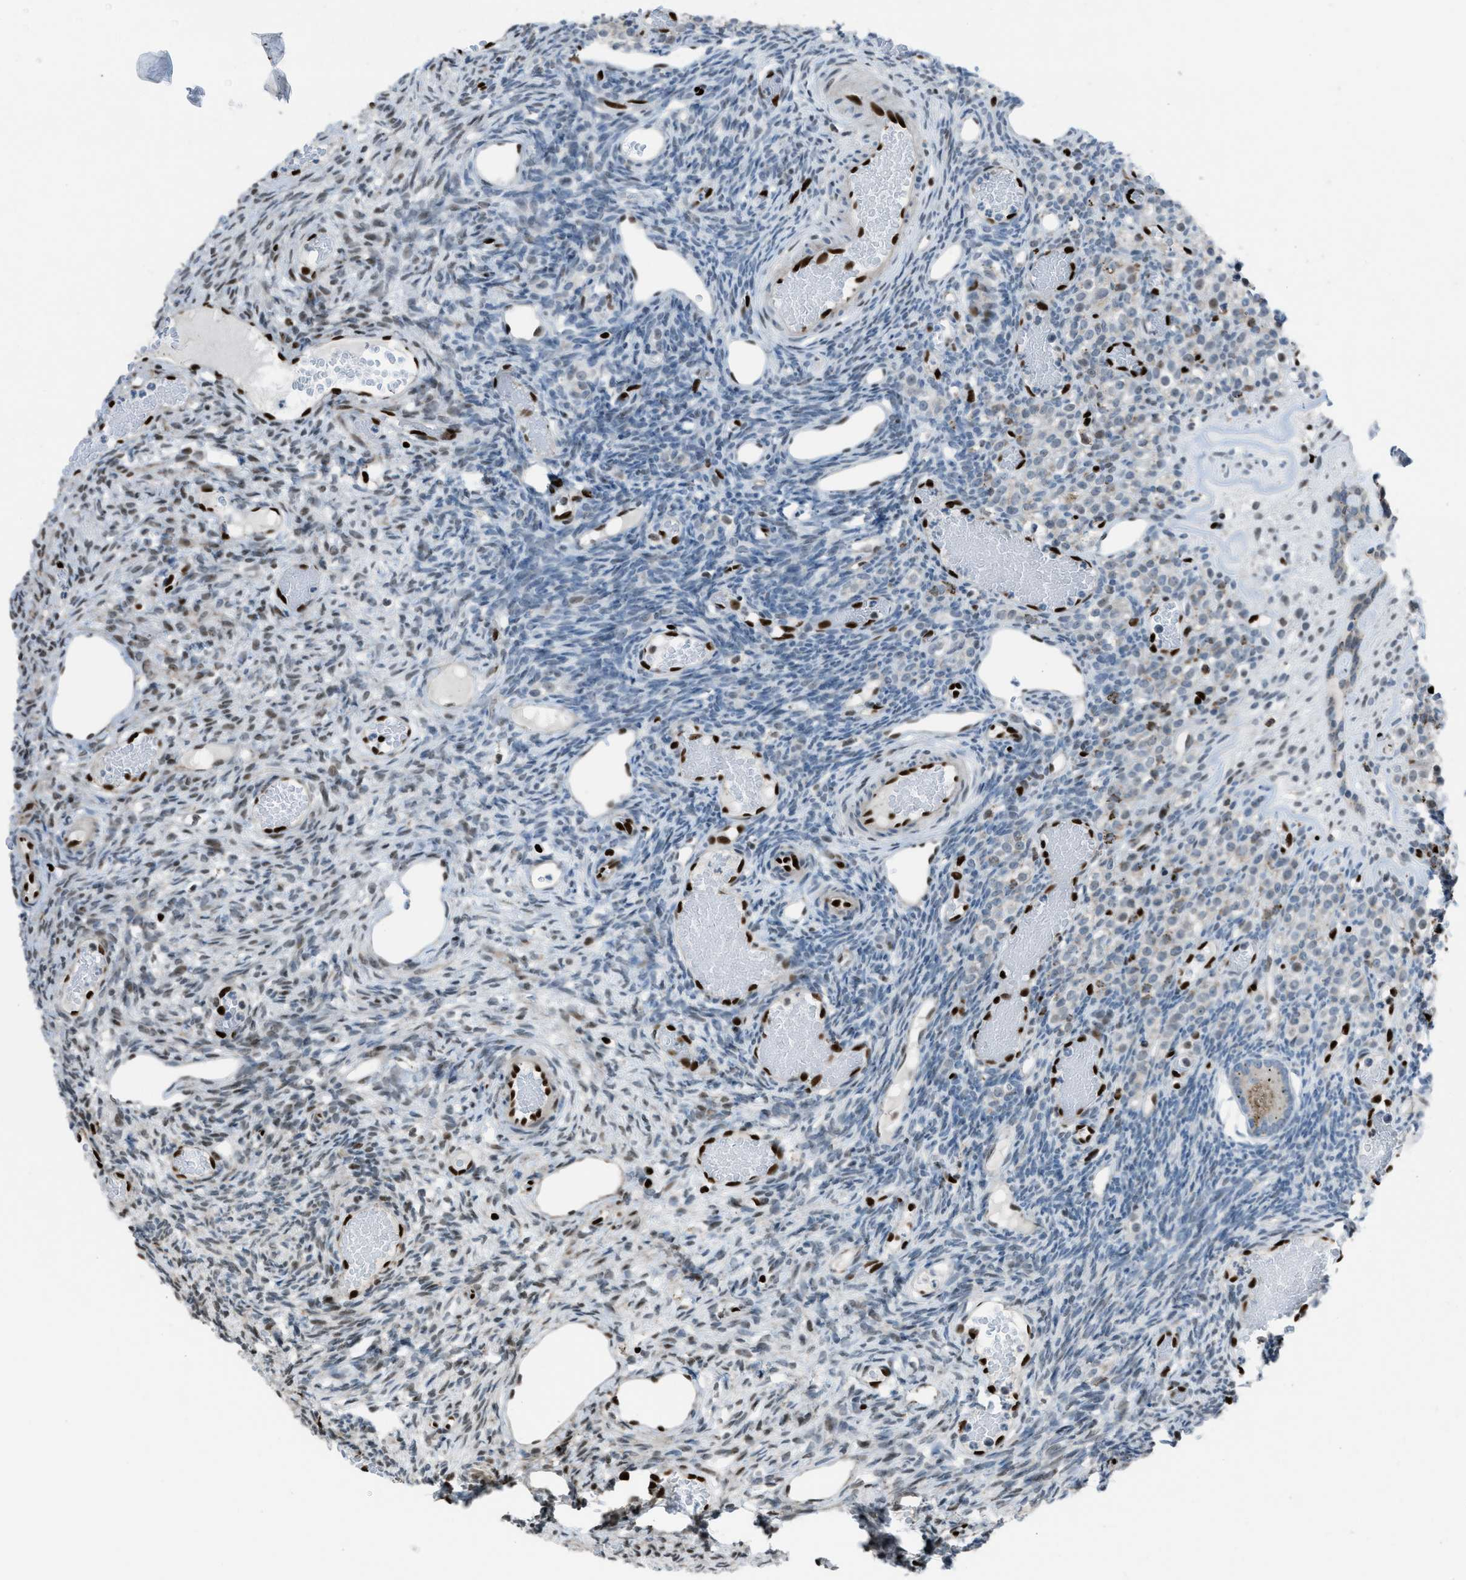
{"staining": {"intensity": "moderate", "quantity": ">75%", "location": "cytoplasmic/membranous"}, "tissue": "ovary", "cell_type": "Follicle cells", "image_type": "normal", "snomed": [{"axis": "morphology", "description": "Normal tissue, NOS"}, {"axis": "topography", "description": "Ovary"}], "caption": "Immunohistochemistry (IHC) histopathology image of benign ovary: human ovary stained using immunohistochemistry demonstrates medium levels of moderate protein expression localized specifically in the cytoplasmic/membranous of follicle cells, appearing as a cytoplasmic/membranous brown color.", "gene": "SLFN5", "patient": {"sex": "female", "age": 33}}